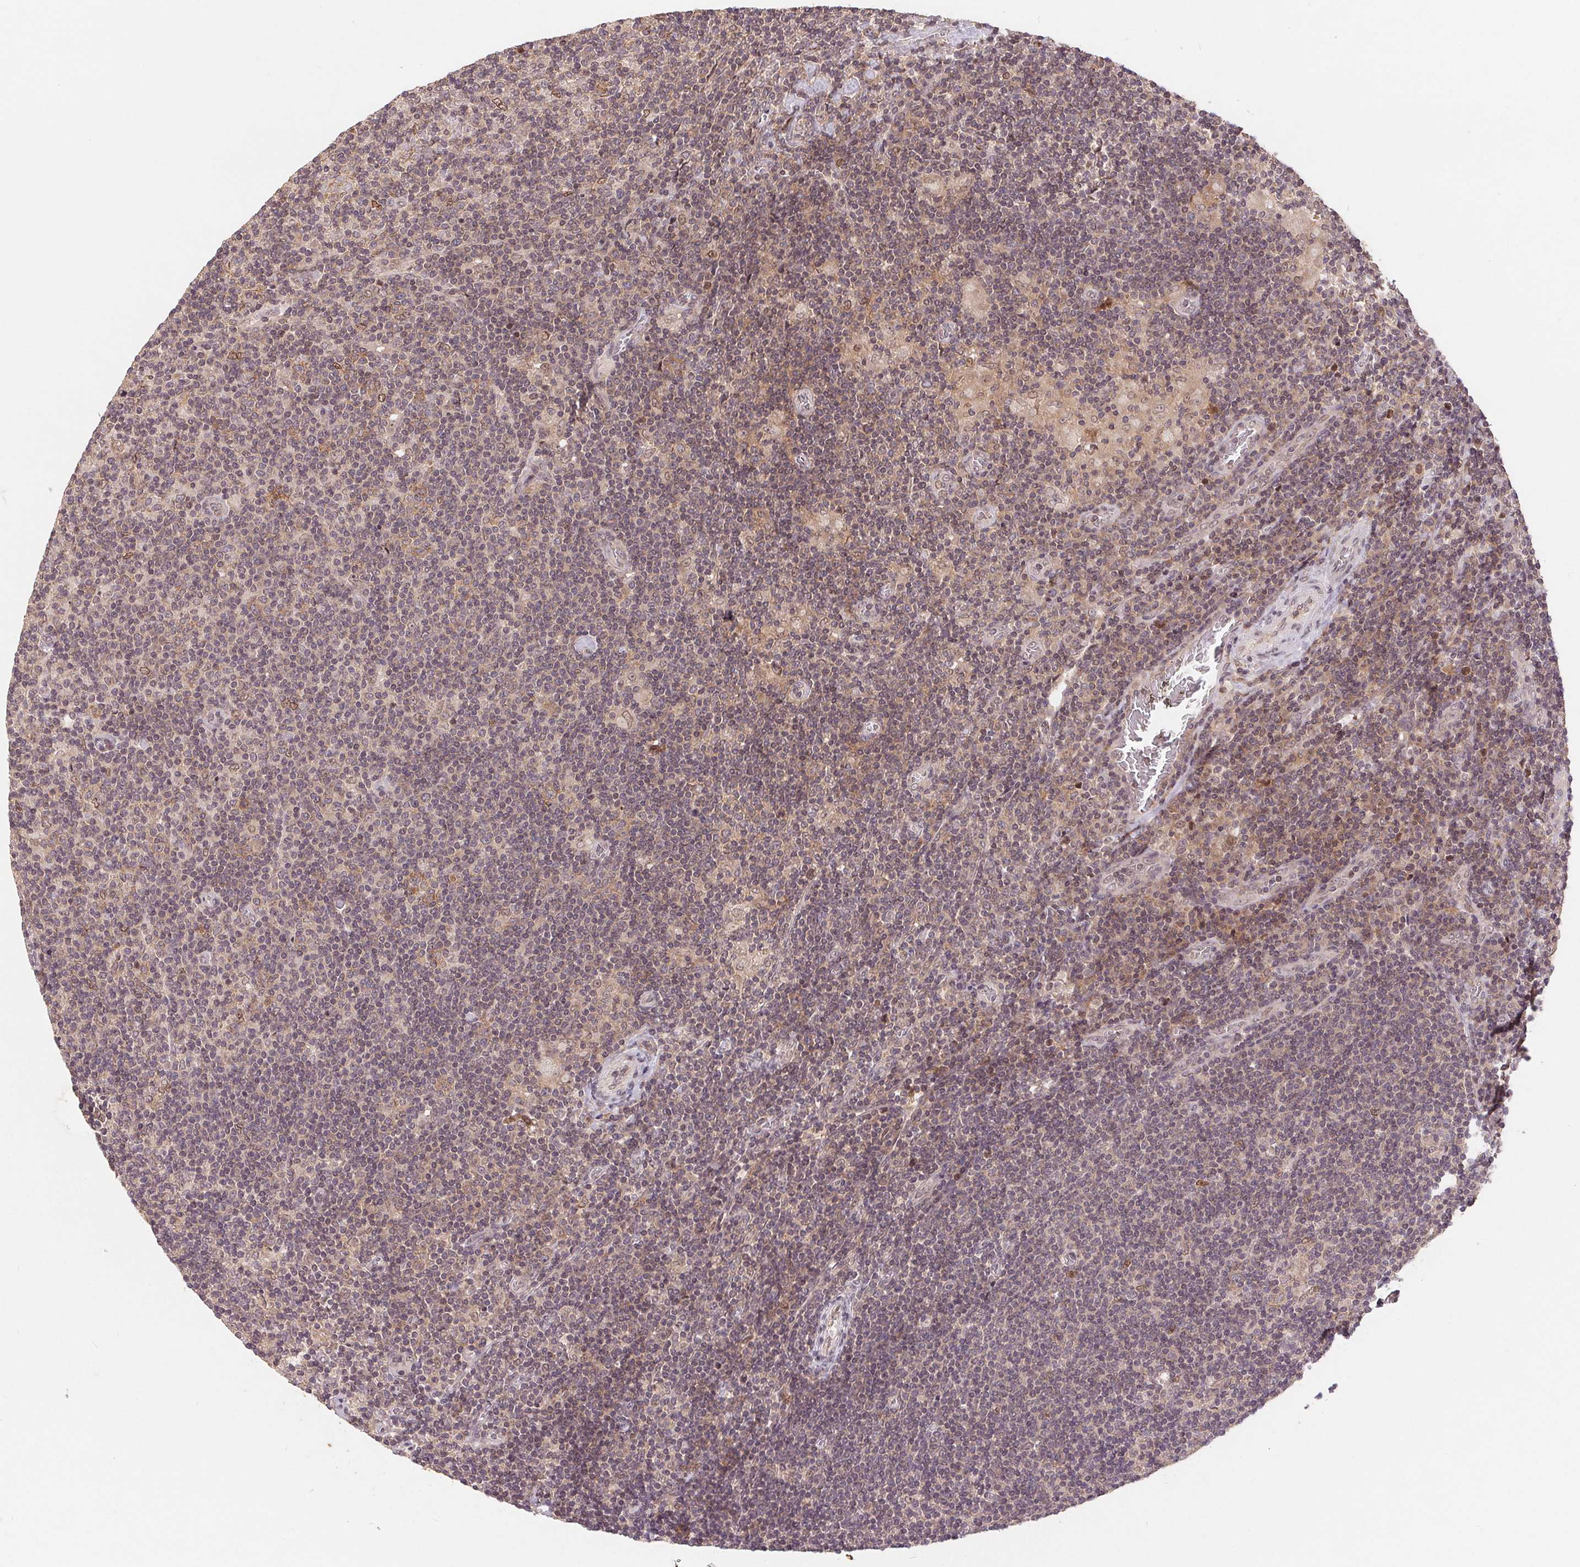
{"staining": {"intensity": "negative", "quantity": "none", "location": "none"}, "tissue": "lymphoma", "cell_type": "Tumor cells", "image_type": "cancer", "snomed": [{"axis": "morphology", "description": "Hodgkin's disease, NOS"}, {"axis": "topography", "description": "Lymph node"}], "caption": "Lymphoma was stained to show a protein in brown. There is no significant positivity in tumor cells.", "gene": "HMGN3", "patient": {"sex": "male", "age": 40}}